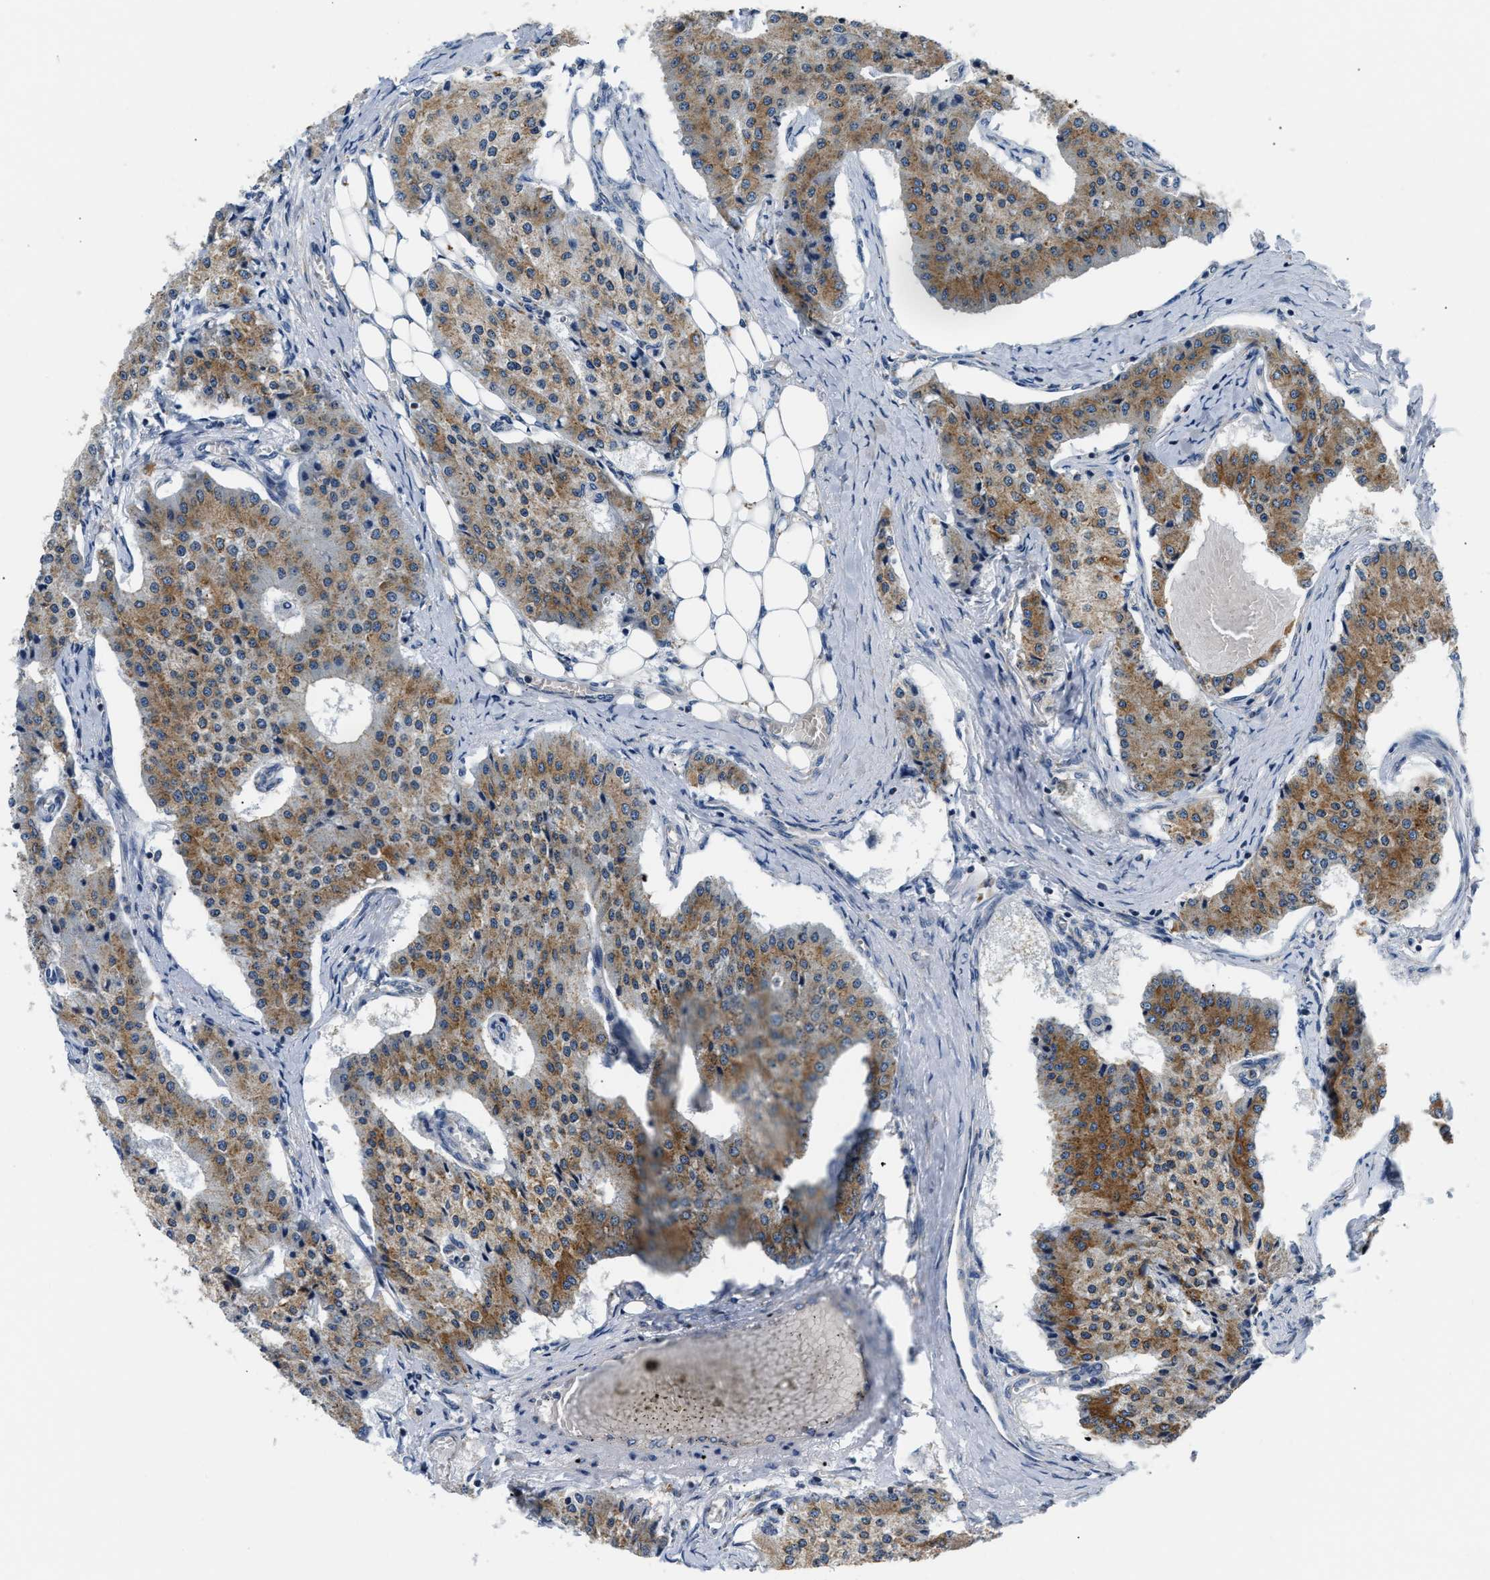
{"staining": {"intensity": "moderate", "quantity": "25%-75%", "location": "cytoplasmic/membranous"}, "tissue": "carcinoid", "cell_type": "Tumor cells", "image_type": "cancer", "snomed": [{"axis": "morphology", "description": "Carcinoid, malignant, NOS"}, {"axis": "topography", "description": "Colon"}], "caption": "This photomicrograph shows IHC staining of human carcinoid, with medium moderate cytoplasmic/membranous staining in approximately 25%-75% of tumor cells.", "gene": "HDHD3", "patient": {"sex": "female", "age": 52}}